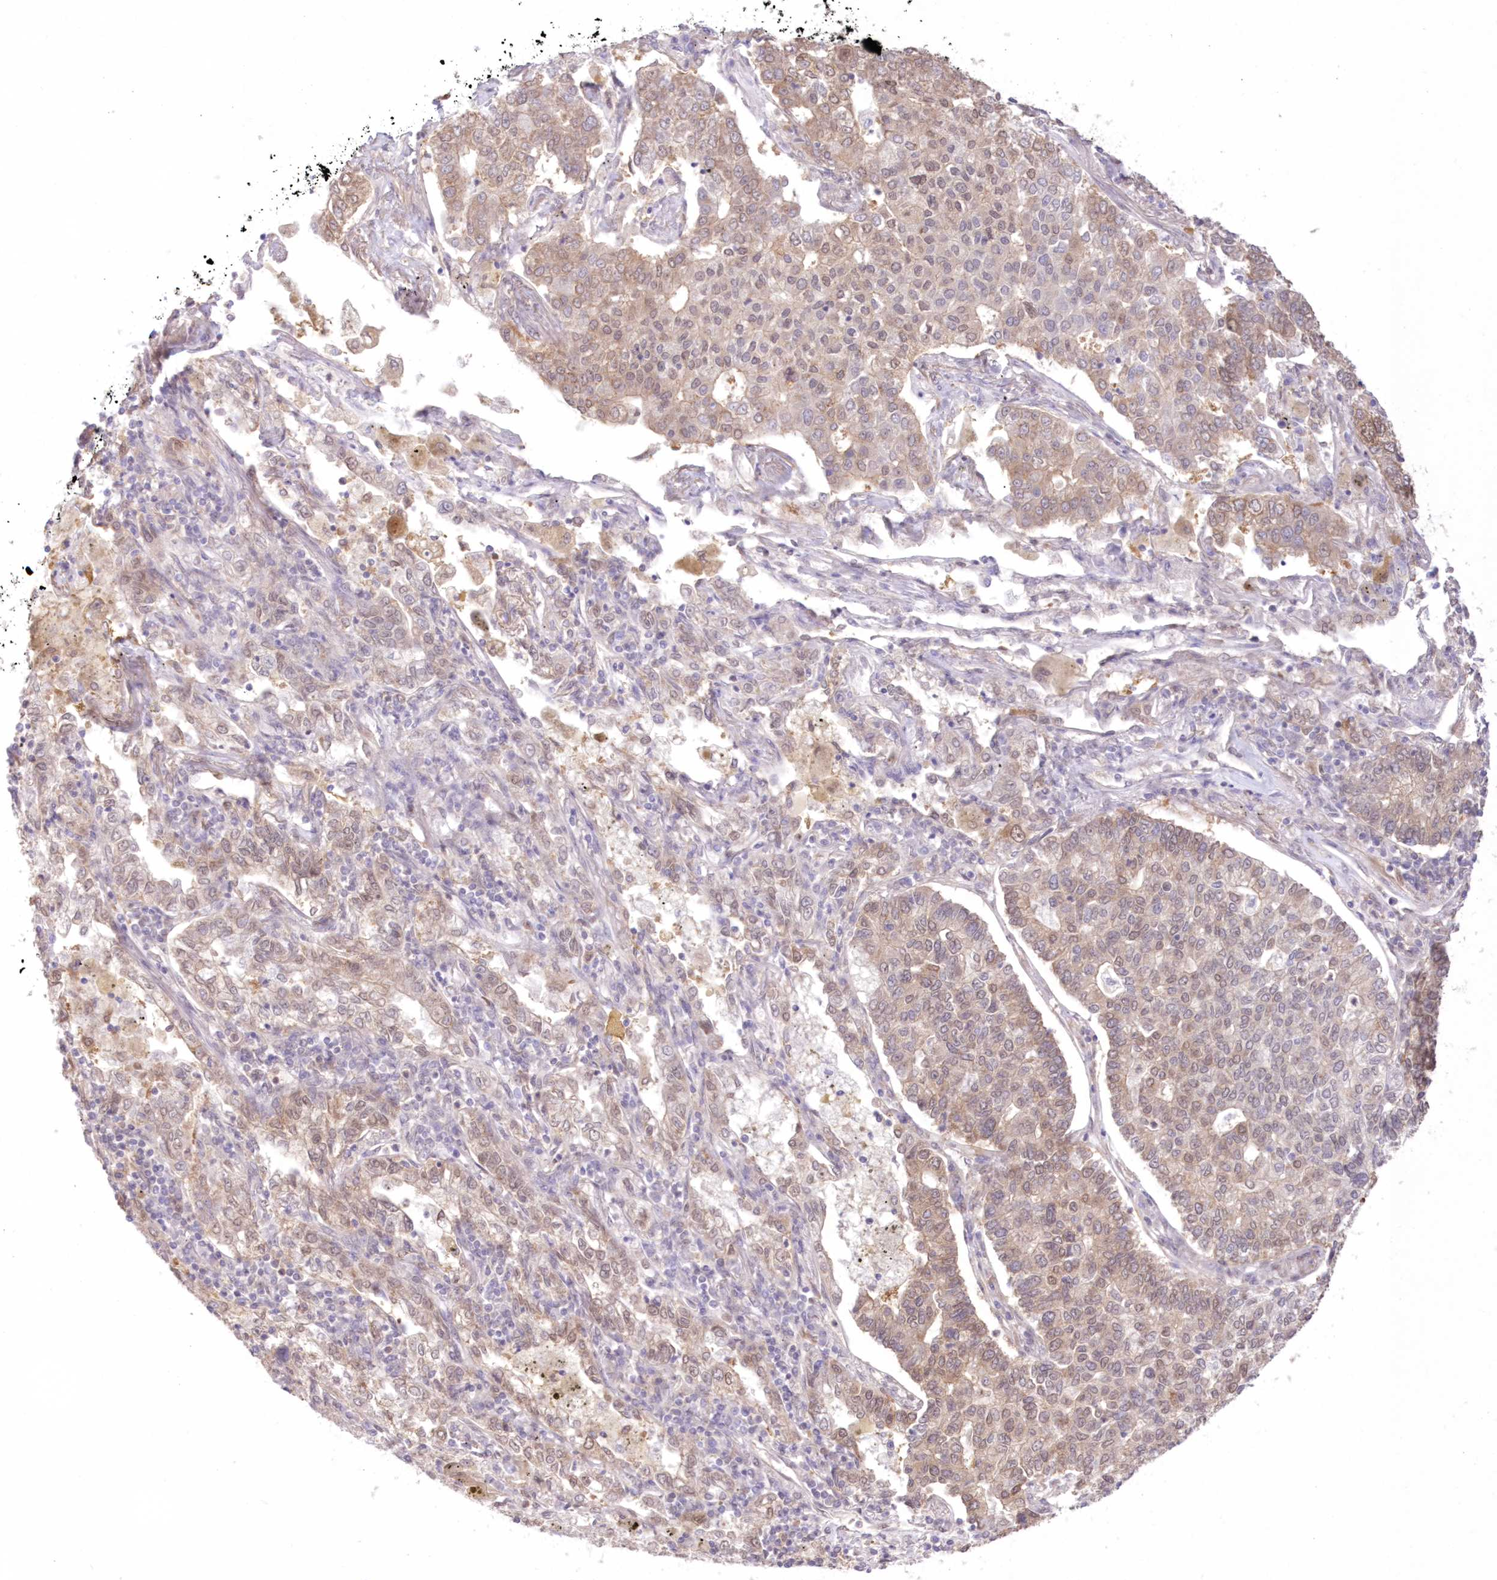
{"staining": {"intensity": "weak", "quantity": ">75%", "location": "cytoplasmic/membranous,nuclear"}, "tissue": "lung cancer", "cell_type": "Tumor cells", "image_type": "cancer", "snomed": [{"axis": "morphology", "description": "Adenocarcinoma, NOS"}, {"axis": "topography", "description": "Lung"}], "caption": "A high-resolution histopathology image shows immunohistochemistry (IHC) staining of lung adenocarcinoma, which reveals weak cytoplasmic/membranous and nuclear positivity in about >75% of tumor cells.", "gene": "RNPEP", "patient": {"sex": "male", "age": 49}}